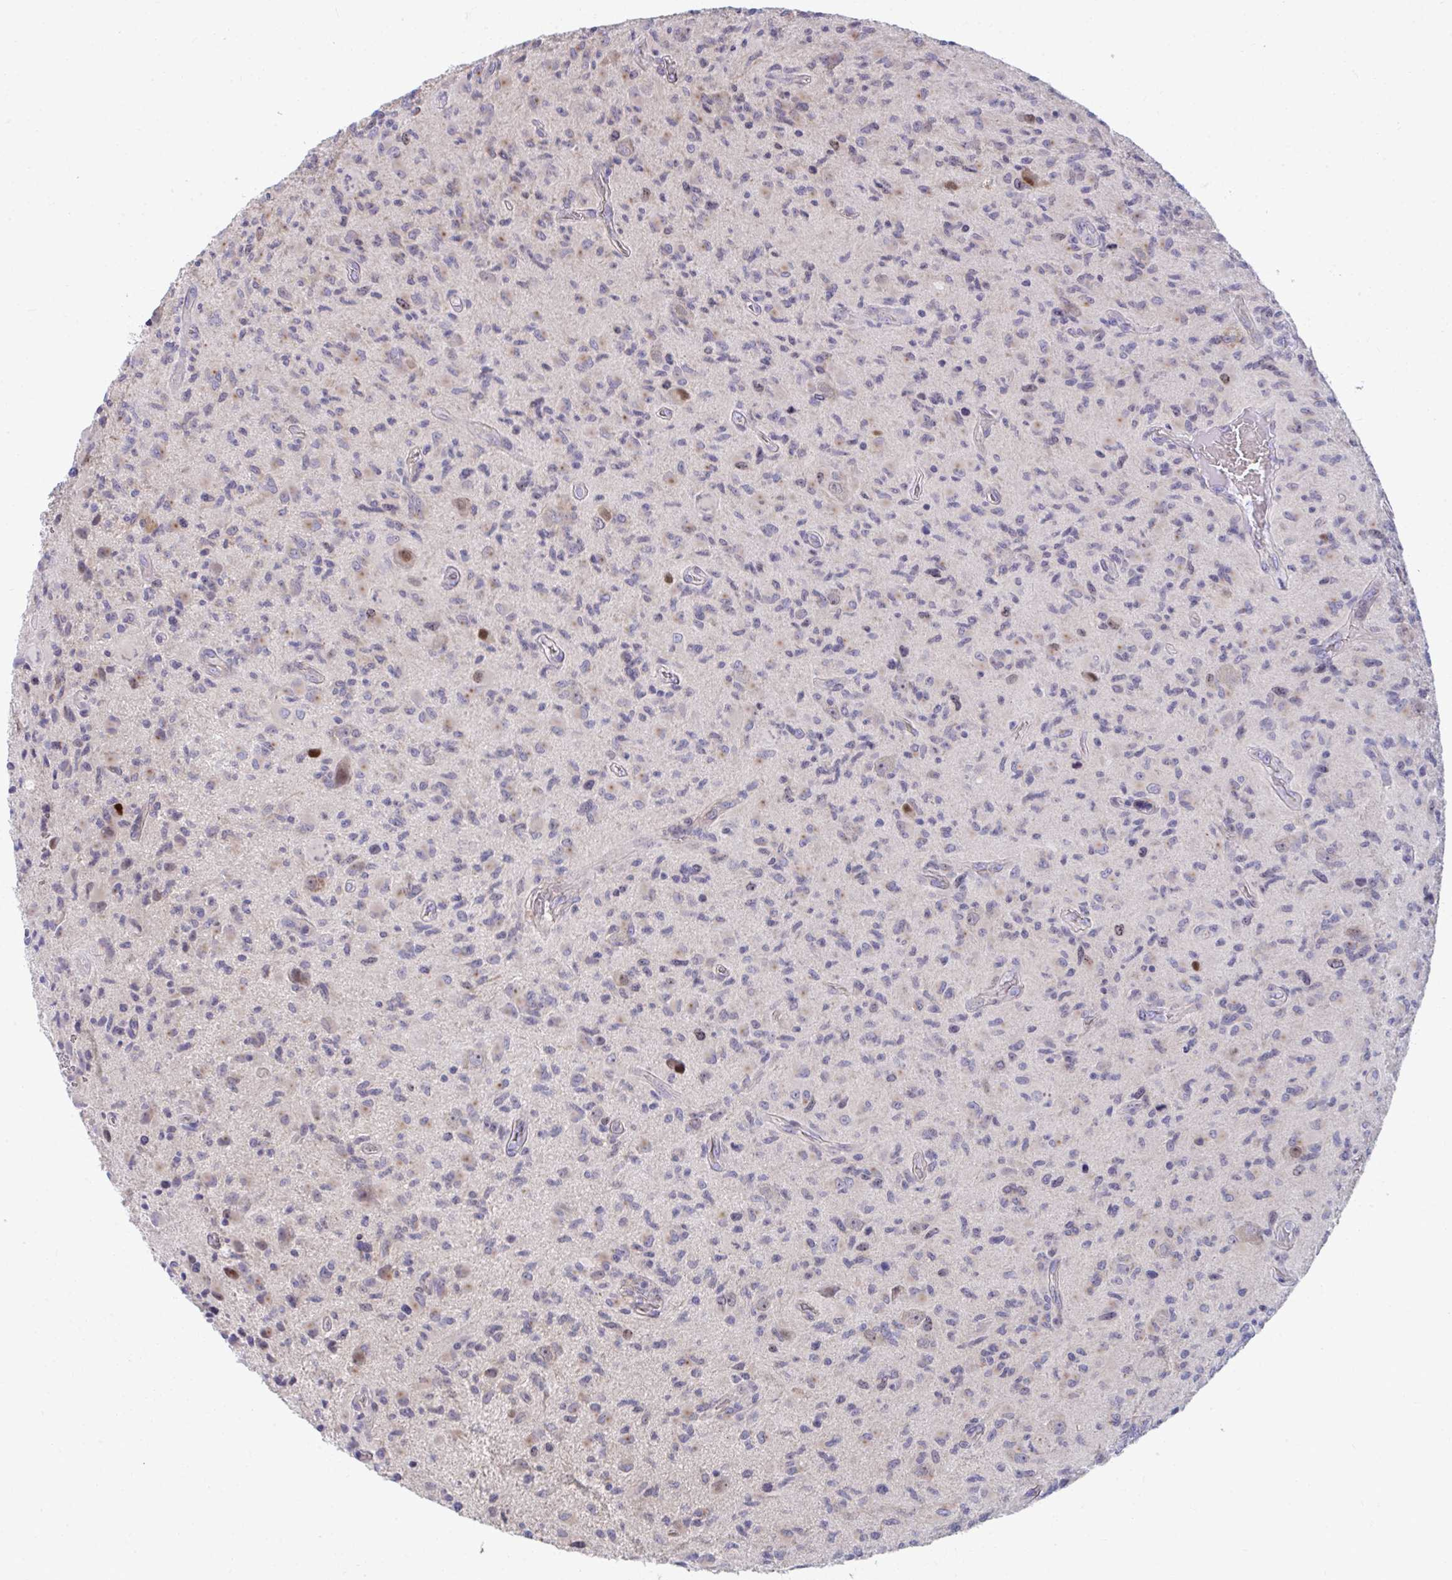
{"staining": {"intensity": "weak", "quantity": "<25%", "location": "cytoplasmic/membranous"}, "tissue": "glioma", "cell_type": "Tumor cells", "image_type": "cancer", "snomed": [{"axis": "morphology", "description": "Glioma, malignant, High grade"}, {"axis": "topography", "description": "Brain"}], "caption": "The histopathology image exhibits no significant expression in tumor cells of glioma. (DAB (3,3'-diaminobenzidine) immunohistochemistry, high magnification).", "gene": "CENPQ", "patient": {"sex": "female", "age": 65}}